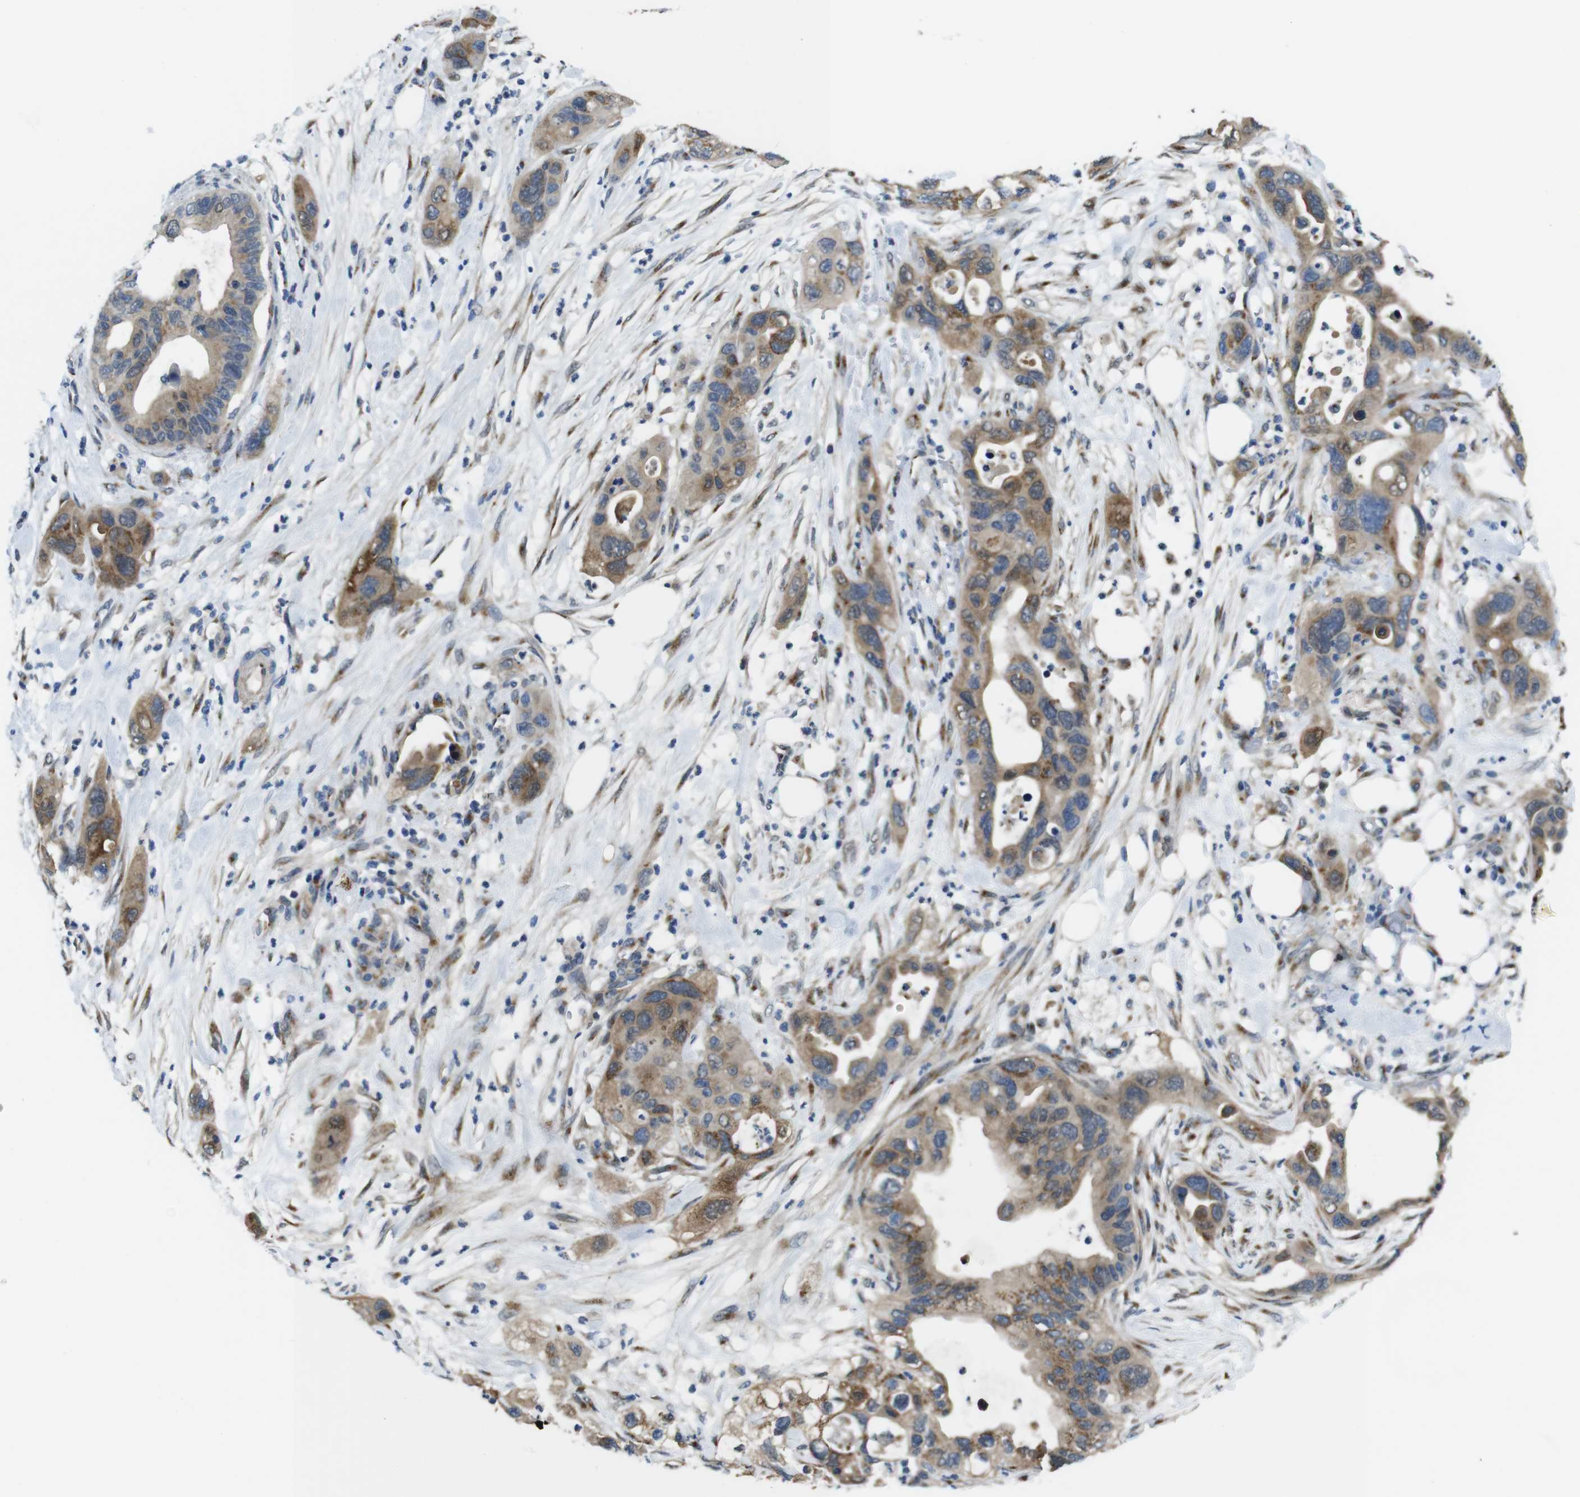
{"staining": {"intensity": "moderate", "quantity": ">75%", "location": "cytoplasmic/membranous"}, "tissue": "pancreatic cancer", "cell_type": "Tumor cells", "image_type": "cancer", "snomed": [{"axis": "morphology", "description": "Adenocarcinoma, NOS"}, {"axis": "topography", "description": "Pancreas"}], "caption": "An immunohistochemistry (IHC) image of tumor tissue is shown. Protein staining in brown shows moderate cytoplasmic/membranous positivity in pancreatic adenocarcinoma within tumor cells. (IHC, brightfield microscopy, high magnification).", "gene": "RAB6A", "patient": {"sex": "female", "age": 71}}